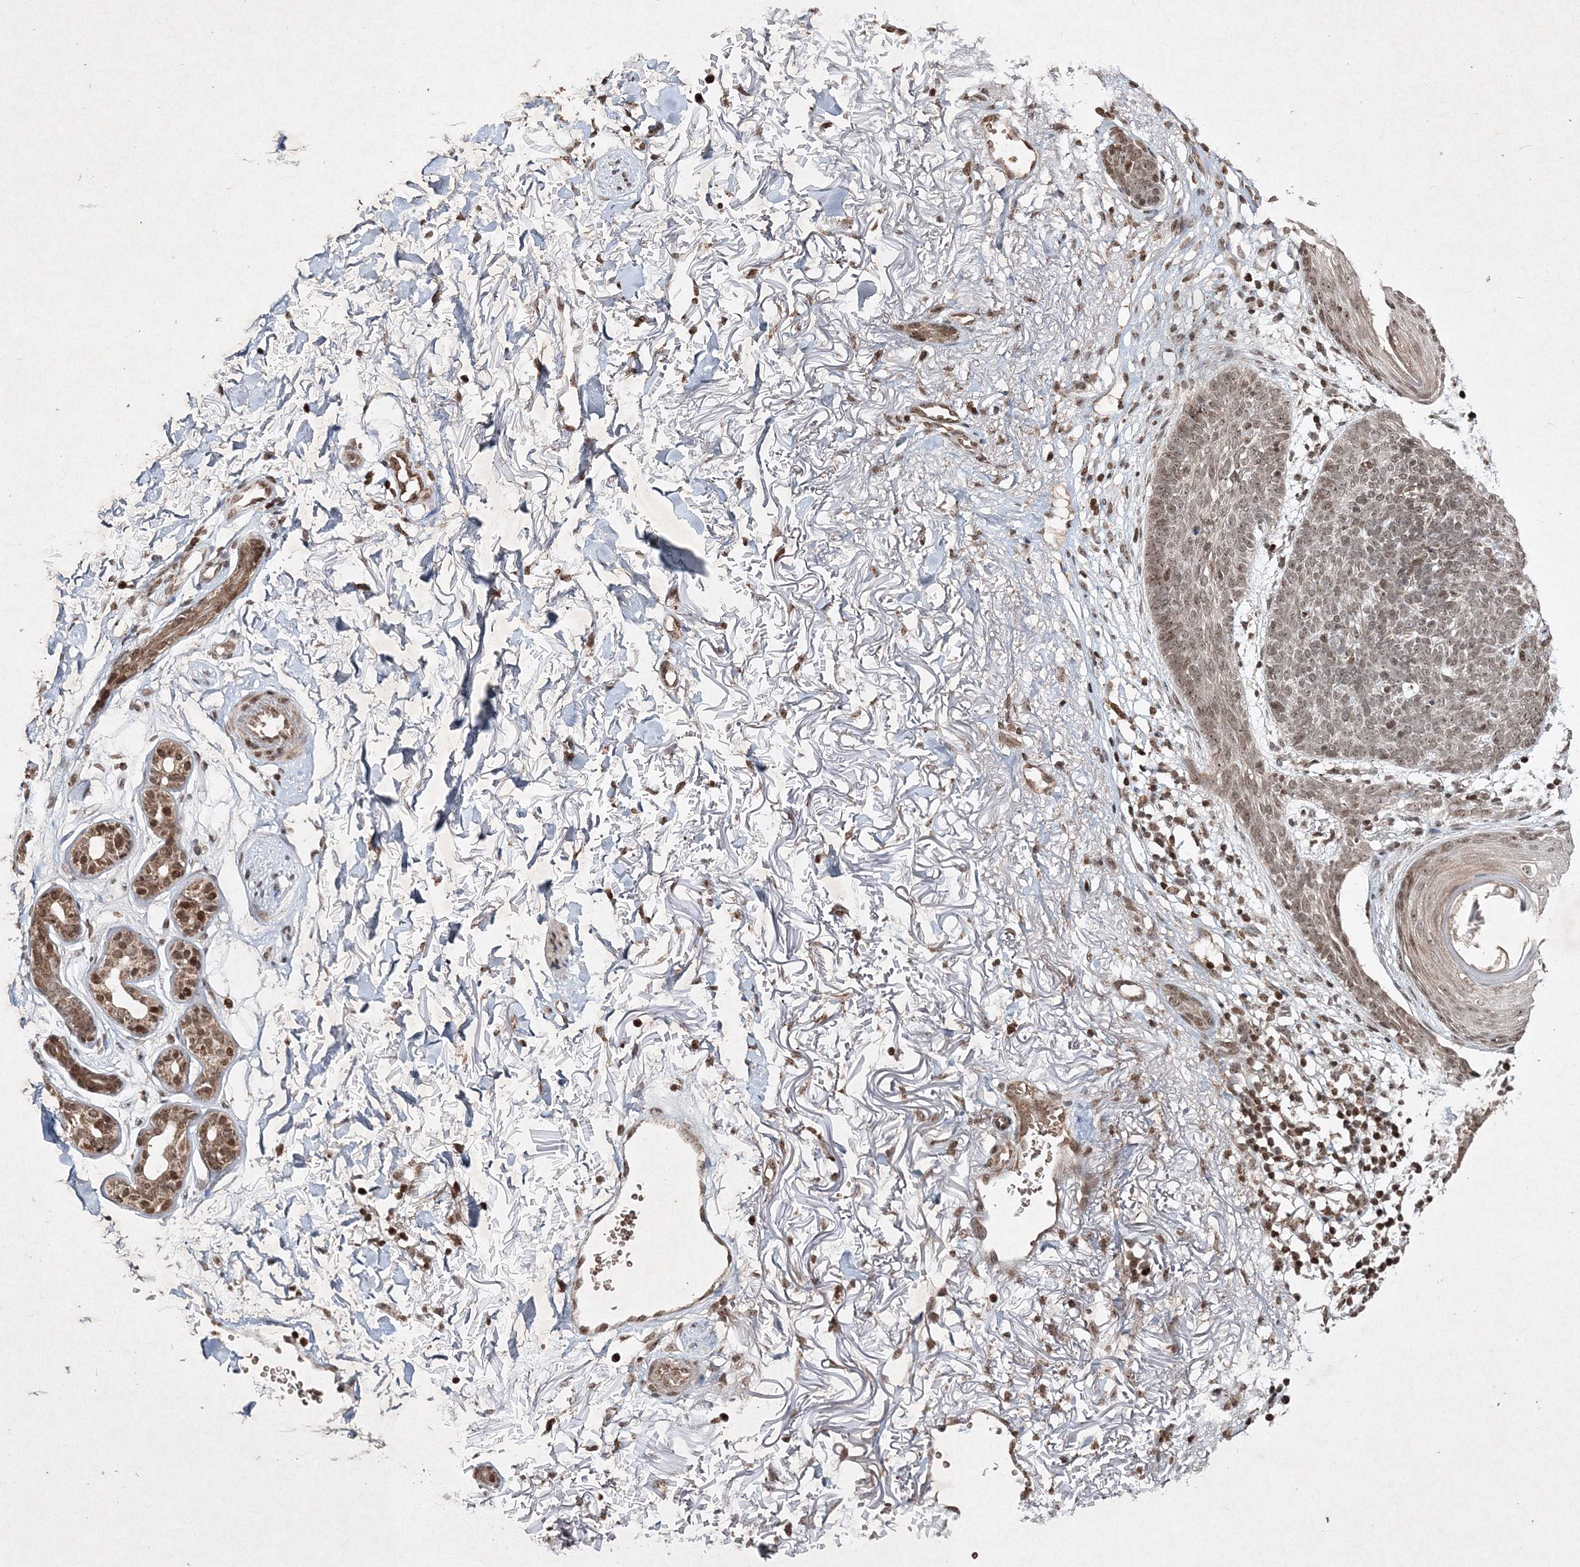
{"staining": {"intensity": "weak", "quantity": ">75%", "location": "nuclear"}, "tissue": "skin cancer", "cell_type": "Tumor cells", "image_type": "cancer", "snomed": [{"axis": "morphology", "description": "Normal tissue, NOS"}, {"axis": "morphology", "description": "Basal cell carcinoma"}, {"axis": "topography", "description": "Skin"}], "caption": "High-power microscopy captured an immunohistochemistry (IHC) photomicrograph of skin basal cell carcinoma, revealing weak nuclear staining in about >75% of tumor cells.", "gene": "CARM1", "patient": {"sex": "female", "age": 70}}